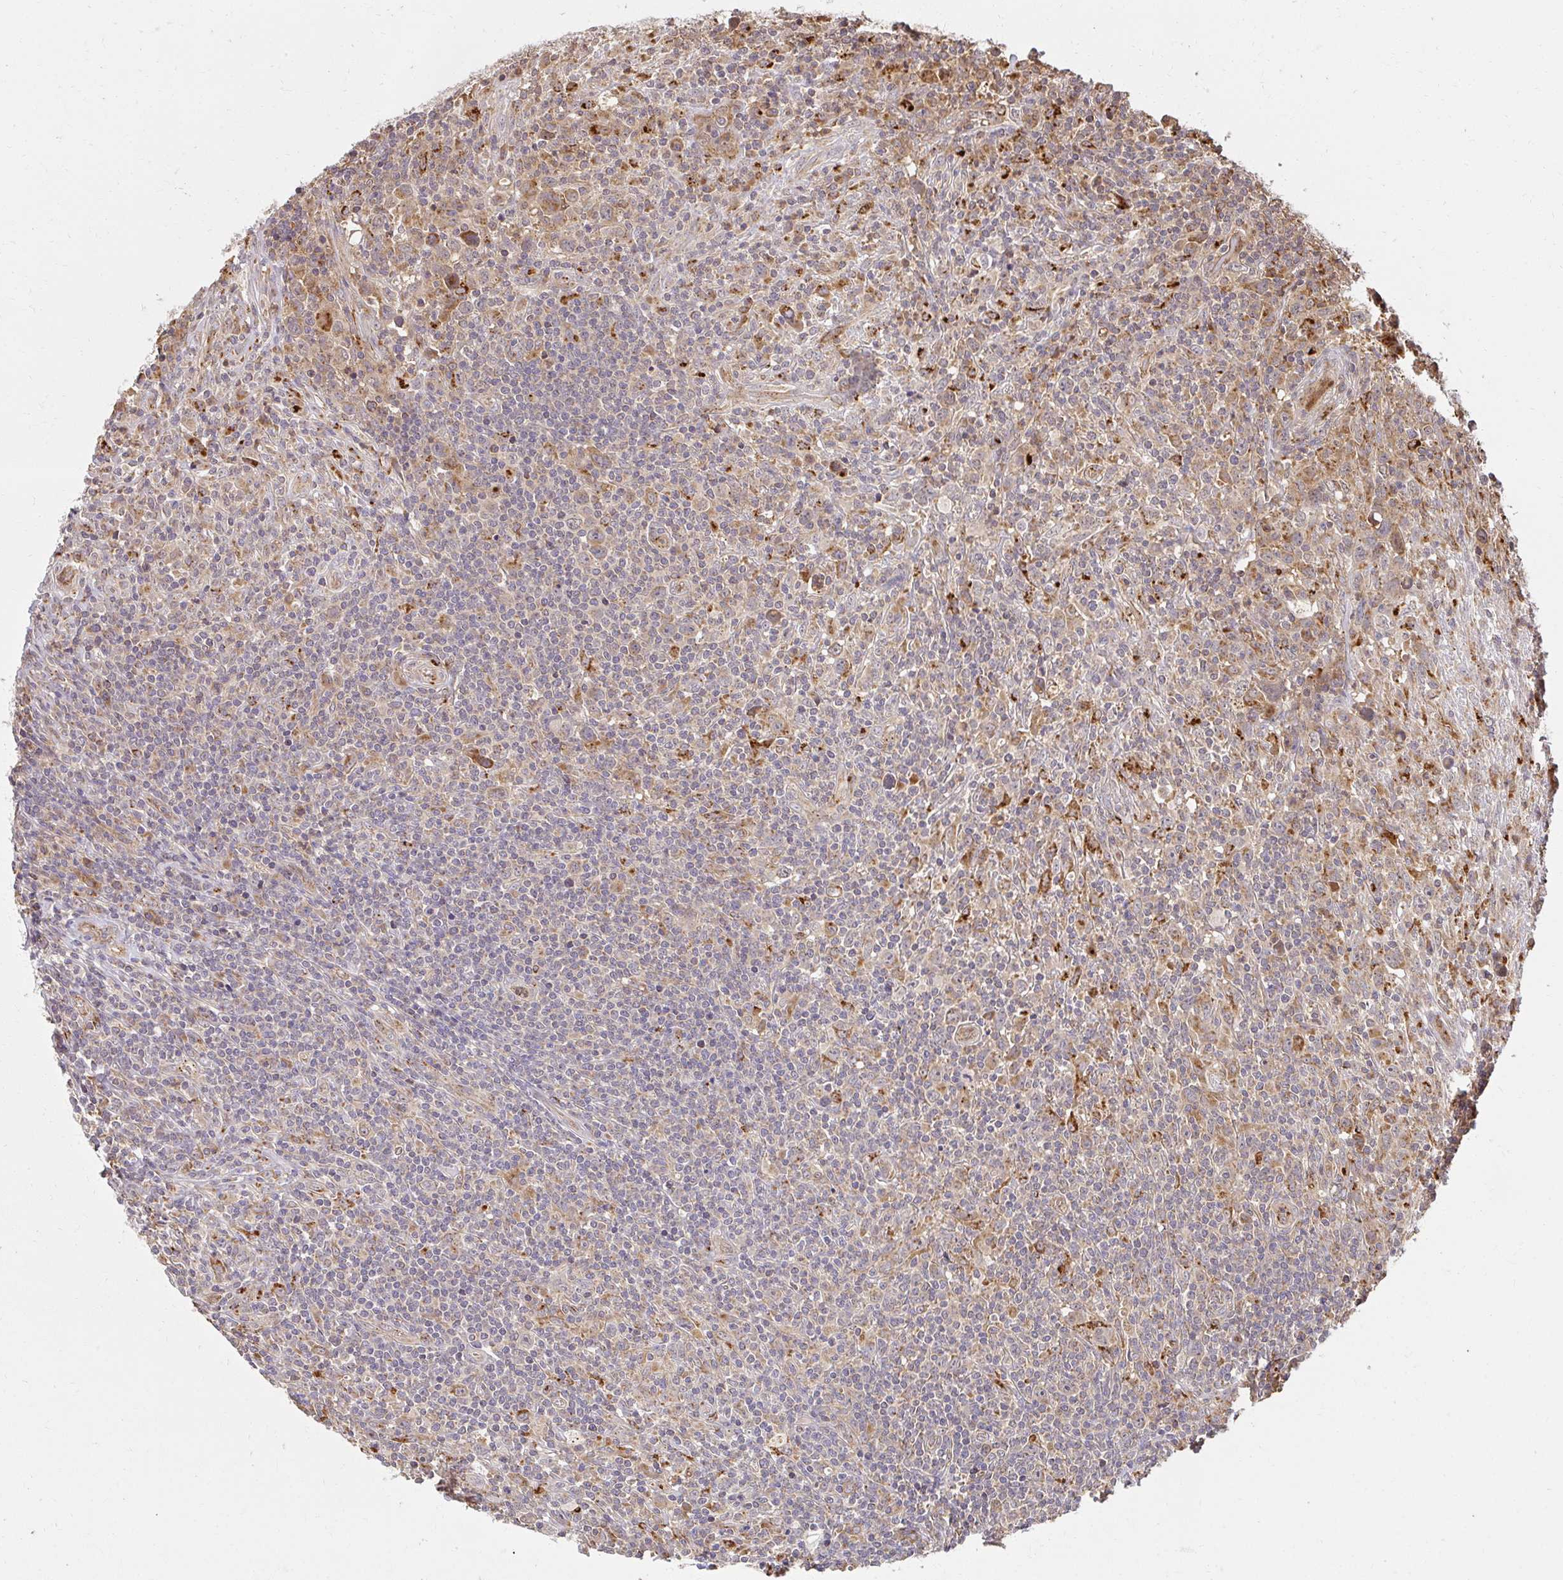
{"staining": {"intensity": "moderate", "quantity": "25%-75%", "location": "cytoplasmic/membranous"}, "tissue": "lymphoma", "cell_type": "Tumor cells", "image_type": "cancer", "snomed": [{"axis": "morphology", "description": "Hodgkin's disease, NOS"}, {"axis": "topography", "description": "Lymph node"}], "caption": "About 25%-75% of tumor cells in Hodgkin's disease show moderate cytoplasmic/membranous protein staining as visualized by brown immunohistochemical staining.", "gene": "GNS", "patient": {"sex": "female", "age": 18}}